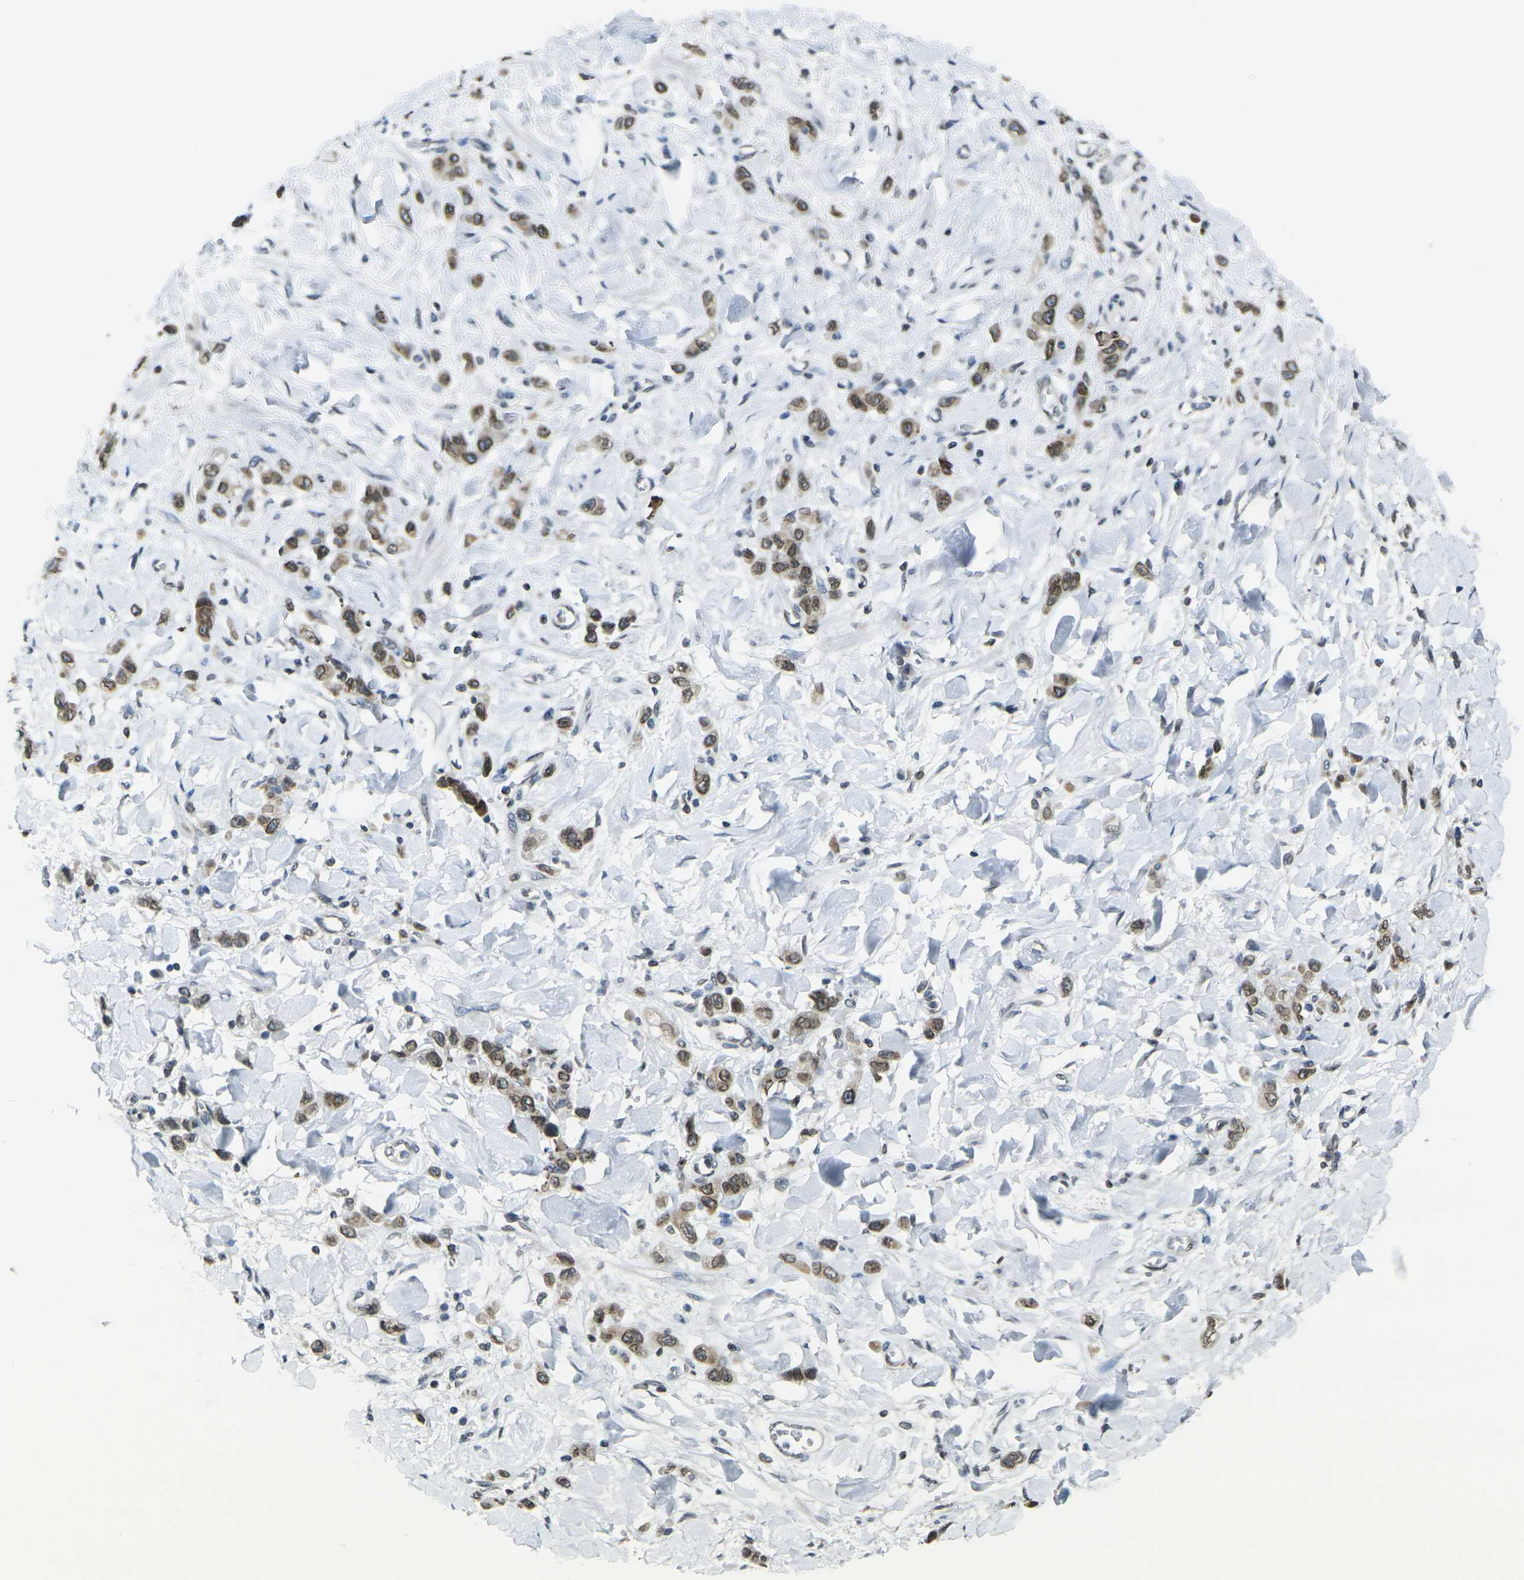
{"staining": {"intensity": "moderate", "quantity": ">75%", "location": "nuclear"}, "tissue": "stomach cancer", "cell_type": "Tumor cells", "image_type": "cancer", "snomed": [{"axis": "morphology", "description": "Normal tissue, NOS"}, {"axis": "morphology", "description": "Adenocarcinoma, NOS"}, {"axis": "topography", "description": "Stomach"}], "caption": "A micrograph of human stomach cancer (adenocarcinoma) stained for a protein reveals moderate nuclear brown staining in tumor cells.", "gene": "BRDT", "patient": {"sex": "male", "age": 82}}